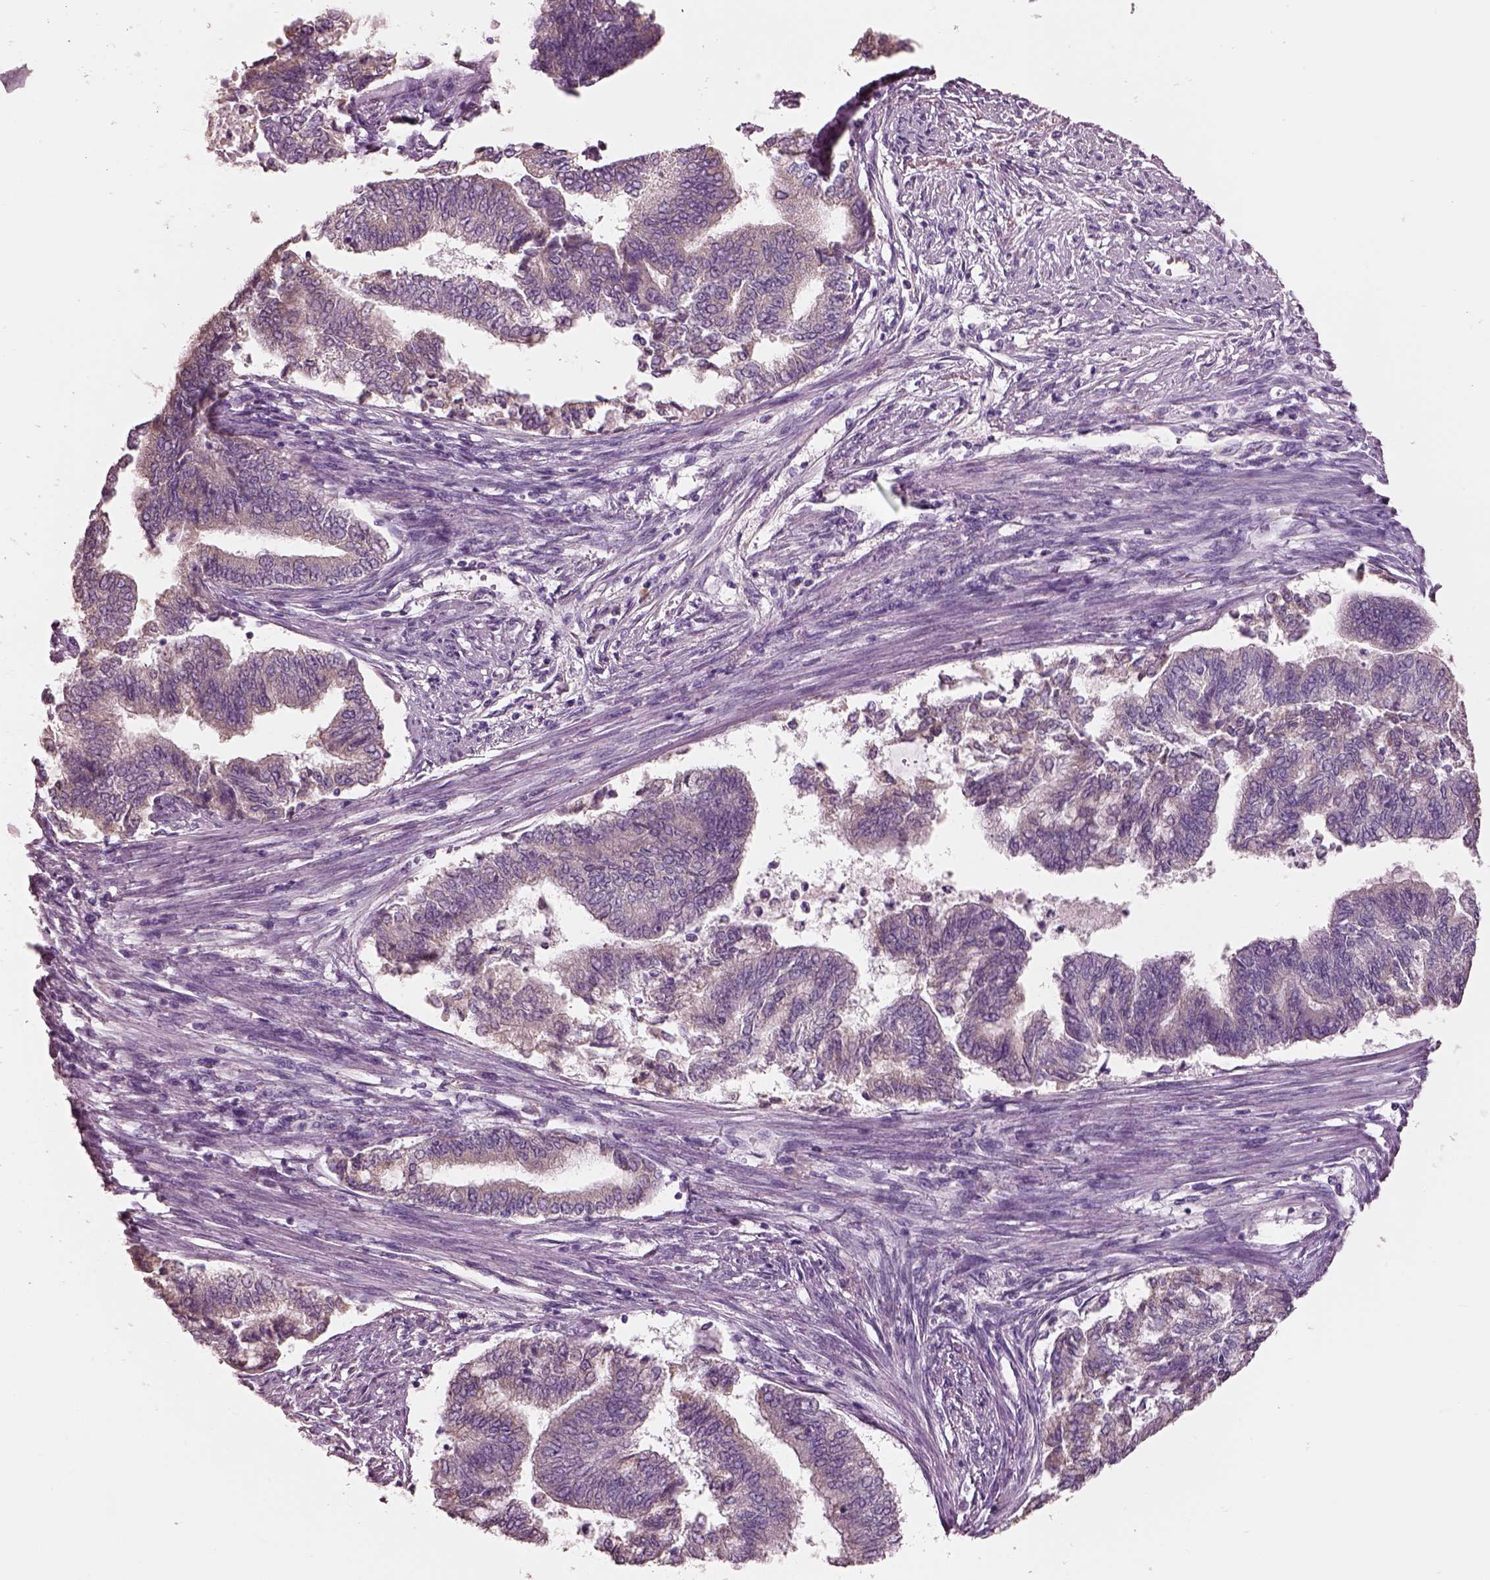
{"staining": {"intensity": "negative", "quantity": "none", "location": "none"}, "tissue": "endometrial cancer", "cell_type": "Tumor cells", "image_type": "cancer", "snomed": [{"axis": "morphology", "description": "Adenocarcinoma, NOS"}, {"axis": "topography", "description": "Endometrium"}], "caption": "Adenocarcinoma (endometrial) stained for a protein using IHC demonstrates no expression tumor cells.", "gene": "PNOC", "patient": {"sex": "female", "age": 65}}